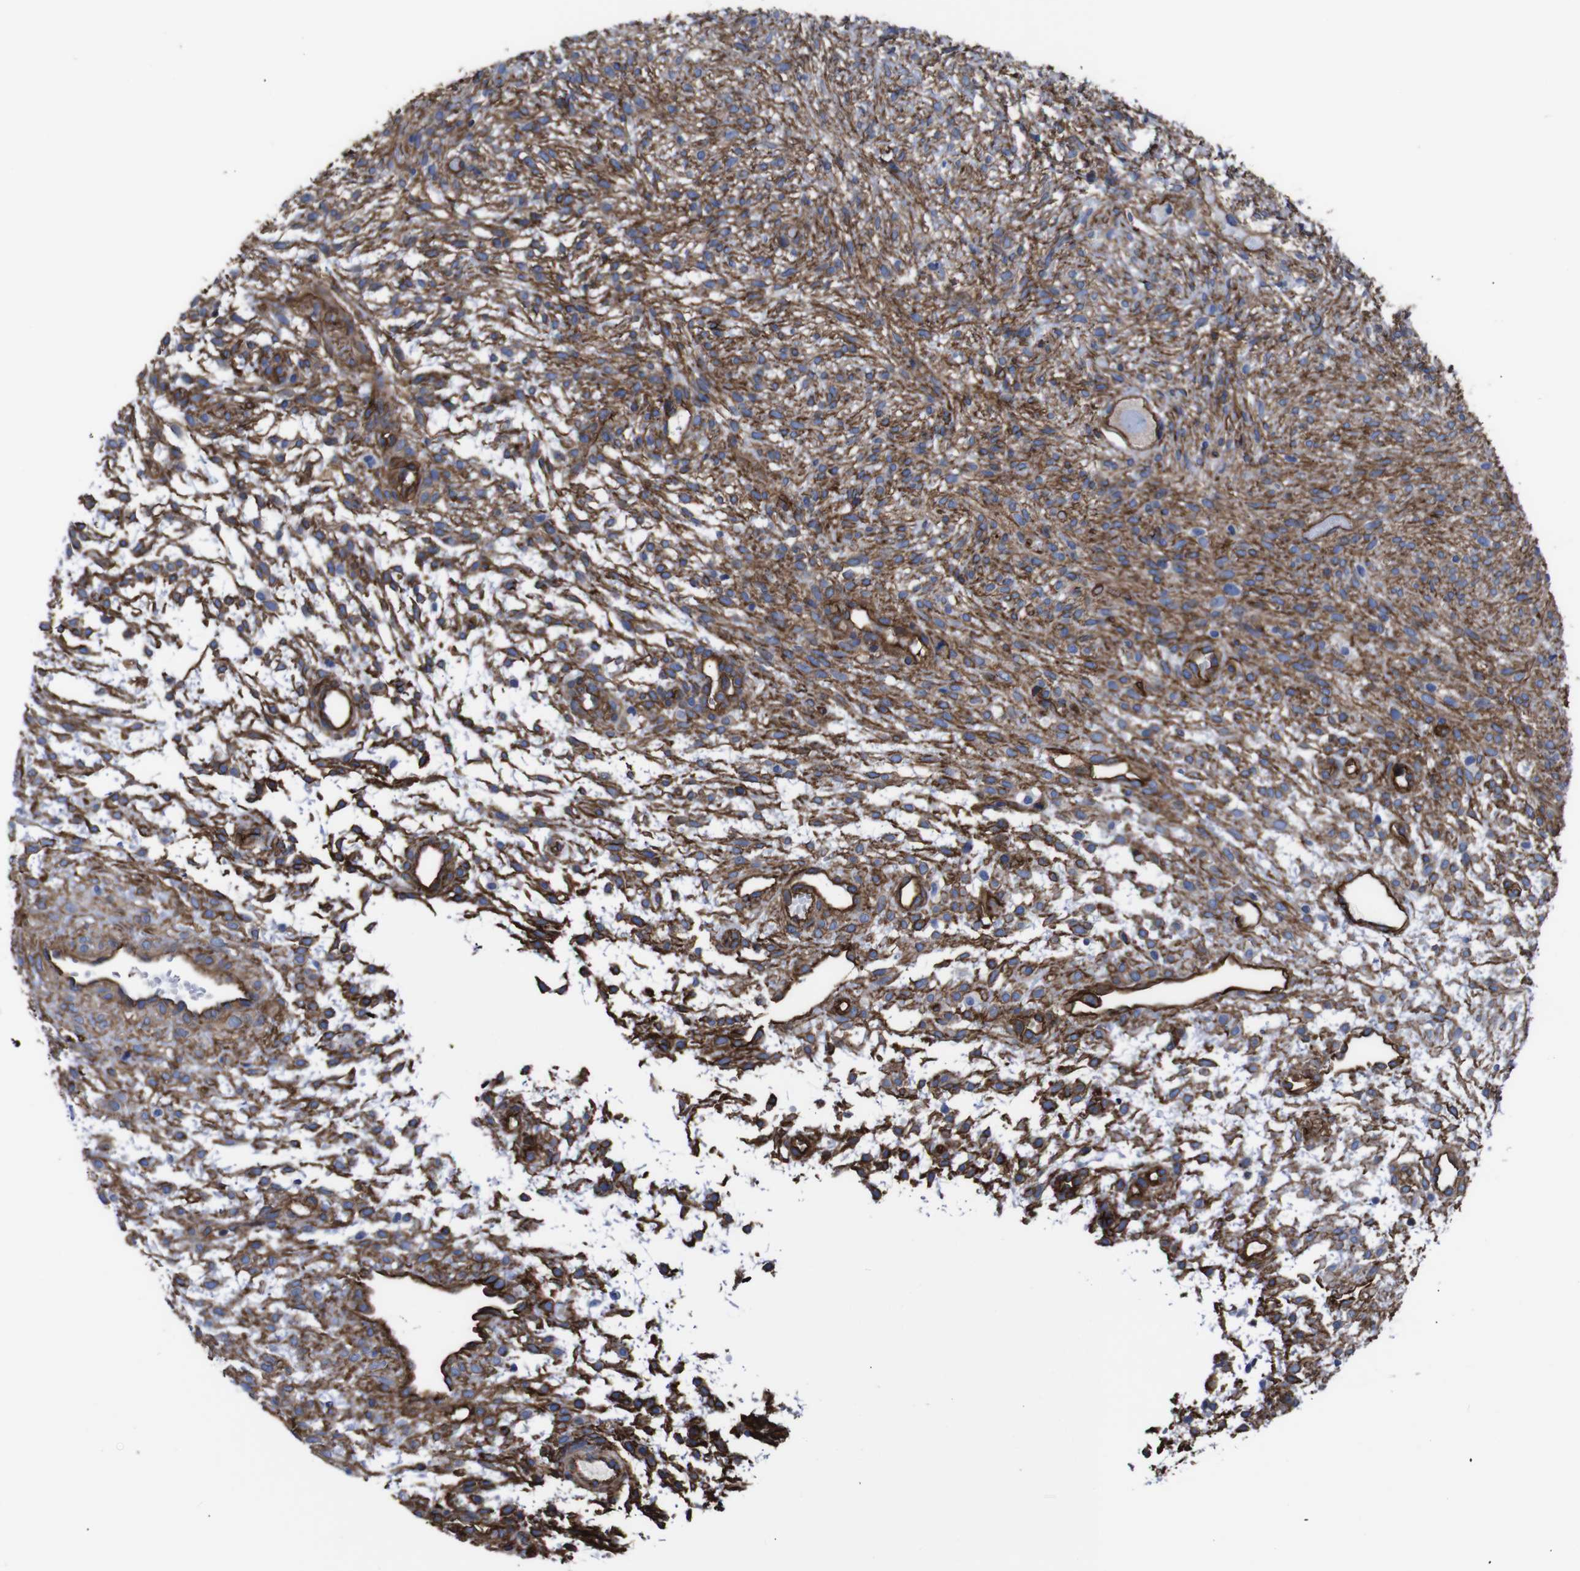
{"staining": {"intensity": "strong", "quantity": ">75%", "location": "cytoplasmic/membranous"}, "tissue": "ovary", "cell_type": "Ovarian stroma cells", "image_type": "normal", "snomed": [{"axis": "morphology", "description": "Normal tissue, NOS"}, {"axis": "morphology", "description": "Cyst, NOS"}, {"axis": "topography", "description": "Ovary"}], "caption": "Benign ovary reveals strong cytoplasmic/membranous staining in about >75% of ovarian stroma cells, visualized by immunohistochemistry. Nuclei are stained in blue.", "gene": "SPTBN1", "patient": {"sex": "female", "age": 18}}